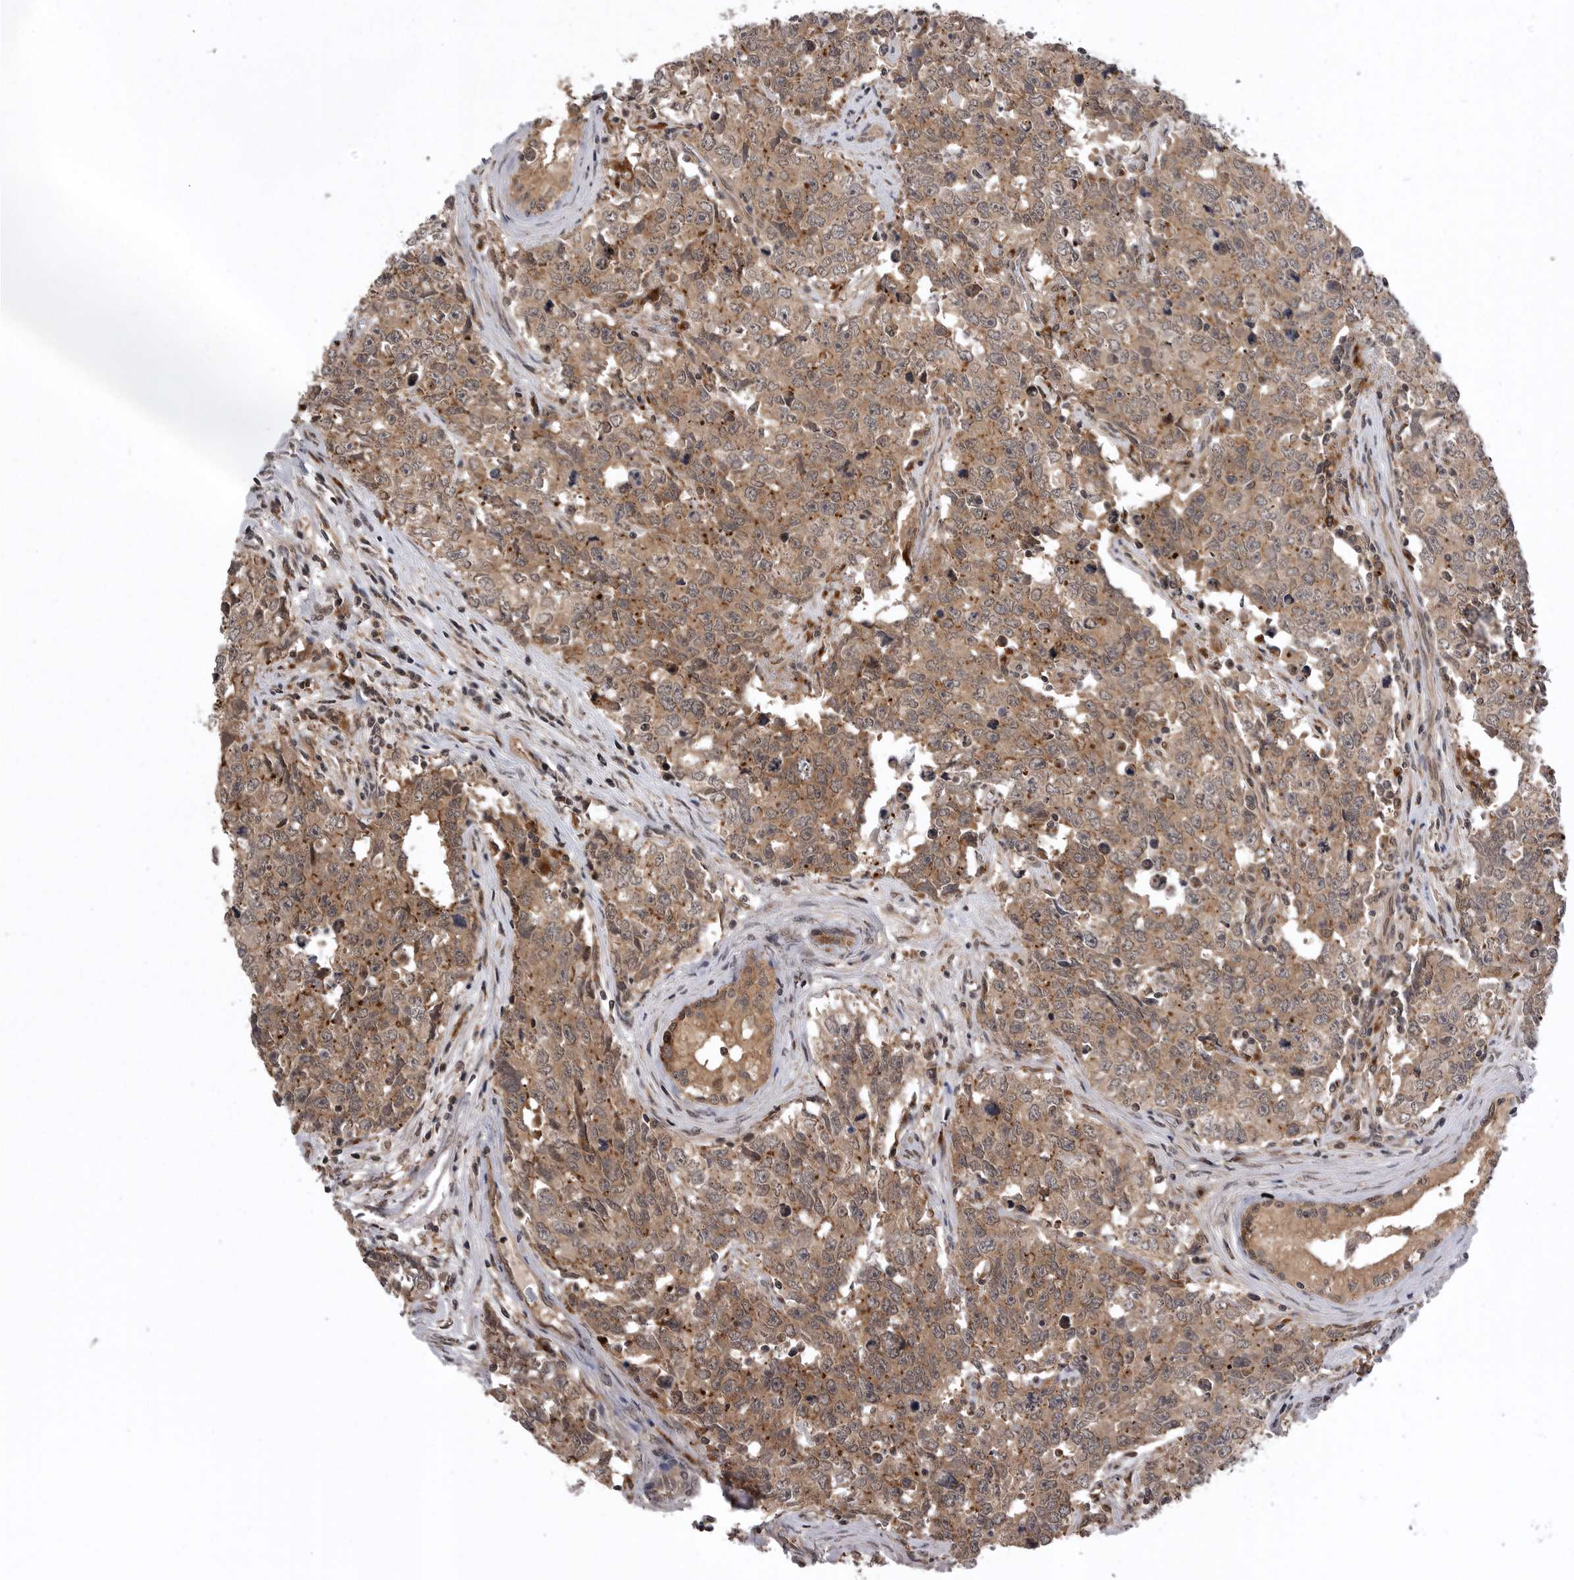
{"staining": {"intensity": "moderate", "quantity": ">75%", "location": "cytoplasmic/membranous,nuclear"}, "tissue": "testis cancer", "cell_type": "Tumor cells", "image_type": "cancer", "snomed": [{"axis": "morphology", "description": "Carcinoma, Embryonal, NOS"}, {"axis": "topography", "description": "Testis"}], "caption": "Immunohistochemistry histopathology image of human testis embryonal carcinoma stained for a protein (brown), which exhibits medium levels of moderate cytoplasmic/membranous and nuclear expression in about >75% of tumor cells.", "gene": "AOAH", "patient": {"sex": "male", "age": 28}}